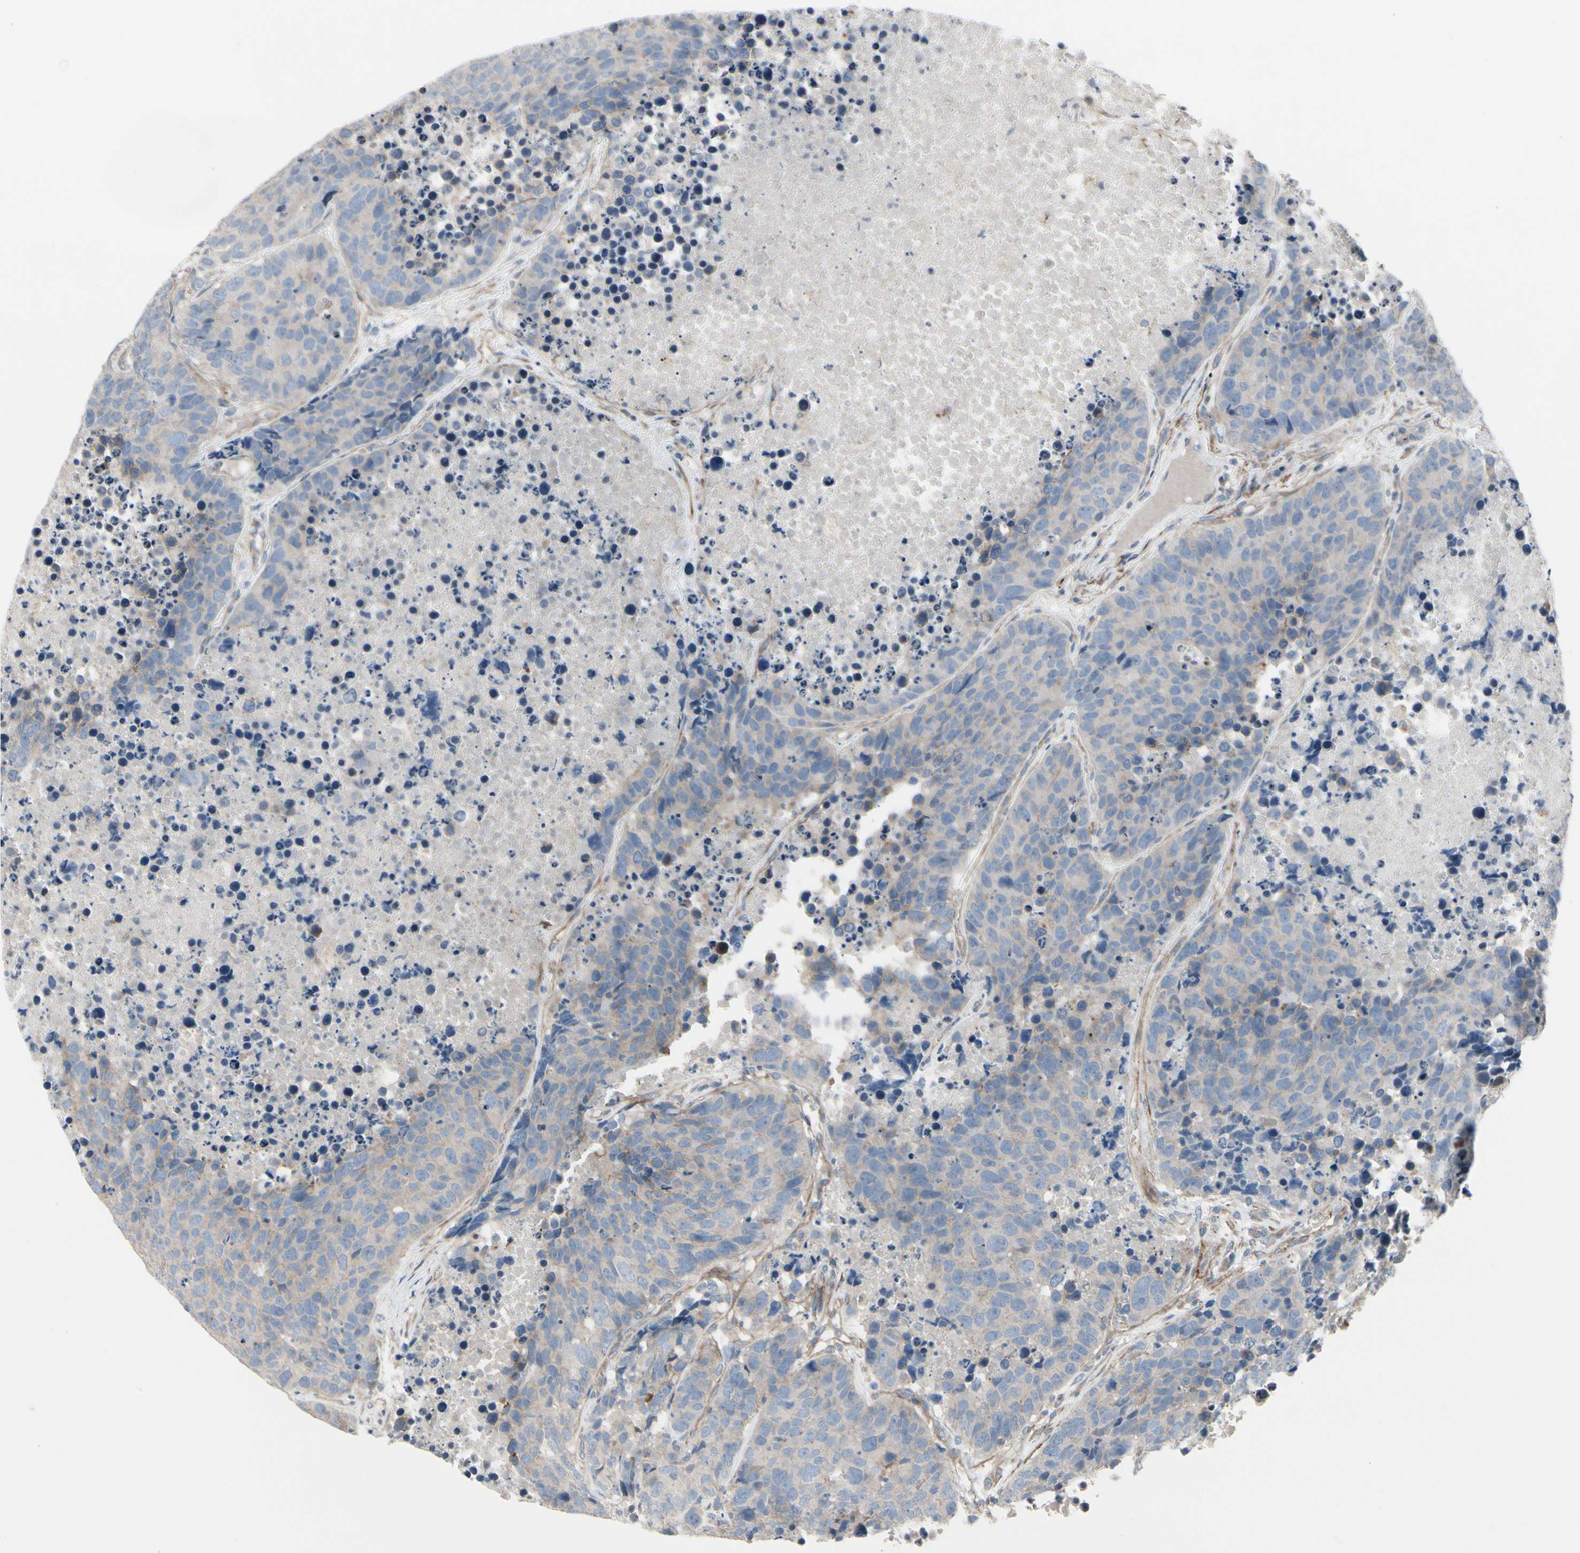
{"staining": {"intensity": "weak", "quantity": ">75%", "location": "cytoplasmic/membranous"}, "tissue": "carcinoid", "cell_type": "Tumor cells", "image_type": "cancer", "snomed": [{"axis": "morphology", "description": "Carcinoid, malignant, NOS"}, {"axis": "topography", "description": "Lung"}], "caption": "The photomicrograph displays immunohistochemical staining of carcinoid. There is weak cytoplasmic/membranous expression is present in approximately >75% of tumor cells.", "gene": "TPM1", "patient": {"sex": "male", "age": 60}}